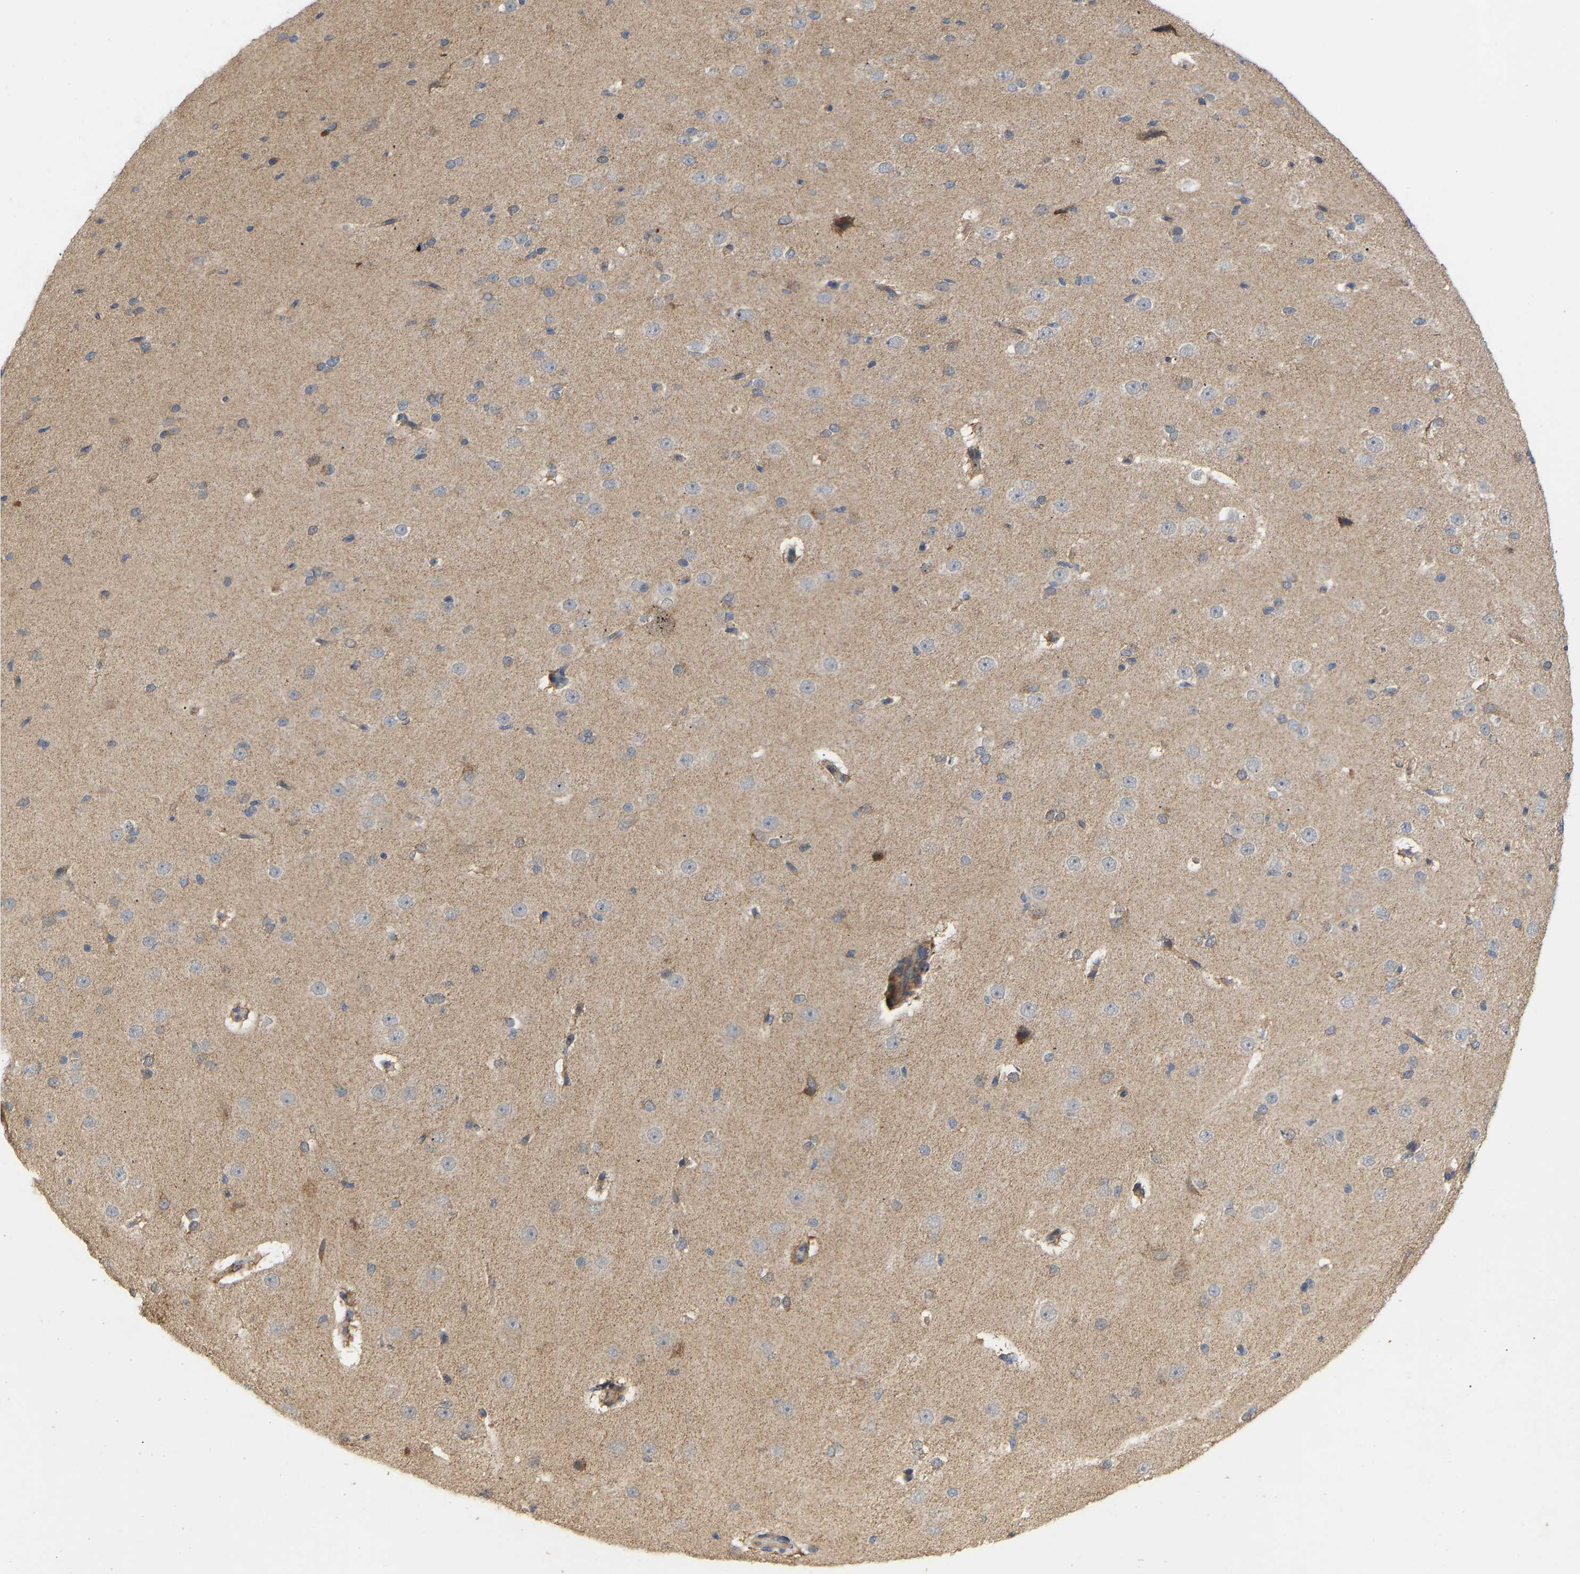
{"staining": {"intensity": "weak", "quantity": ">75%", "location": "cytoplasmic/membranous"}, "tissue": "cerebral cortex", "cell_type": "Endothelial cells", "image_type": "normal", "snomed": [{"axis": "morphology", "description": "Normal tissue, NOS"}, {"axis": "morphology", "description": "Developmental malformation"}, {"axis": "topography", "description": "Cerebral cortex"}], "caption": "Approximately >75% of endothelial cells in unremarkable human cerebral cortex show weak cytoplasmic/membranous protein expression as visualized by brown immunohistochemical staining.", "gene": "HACD2", "patient": {"sex": "female", "age": 30}}